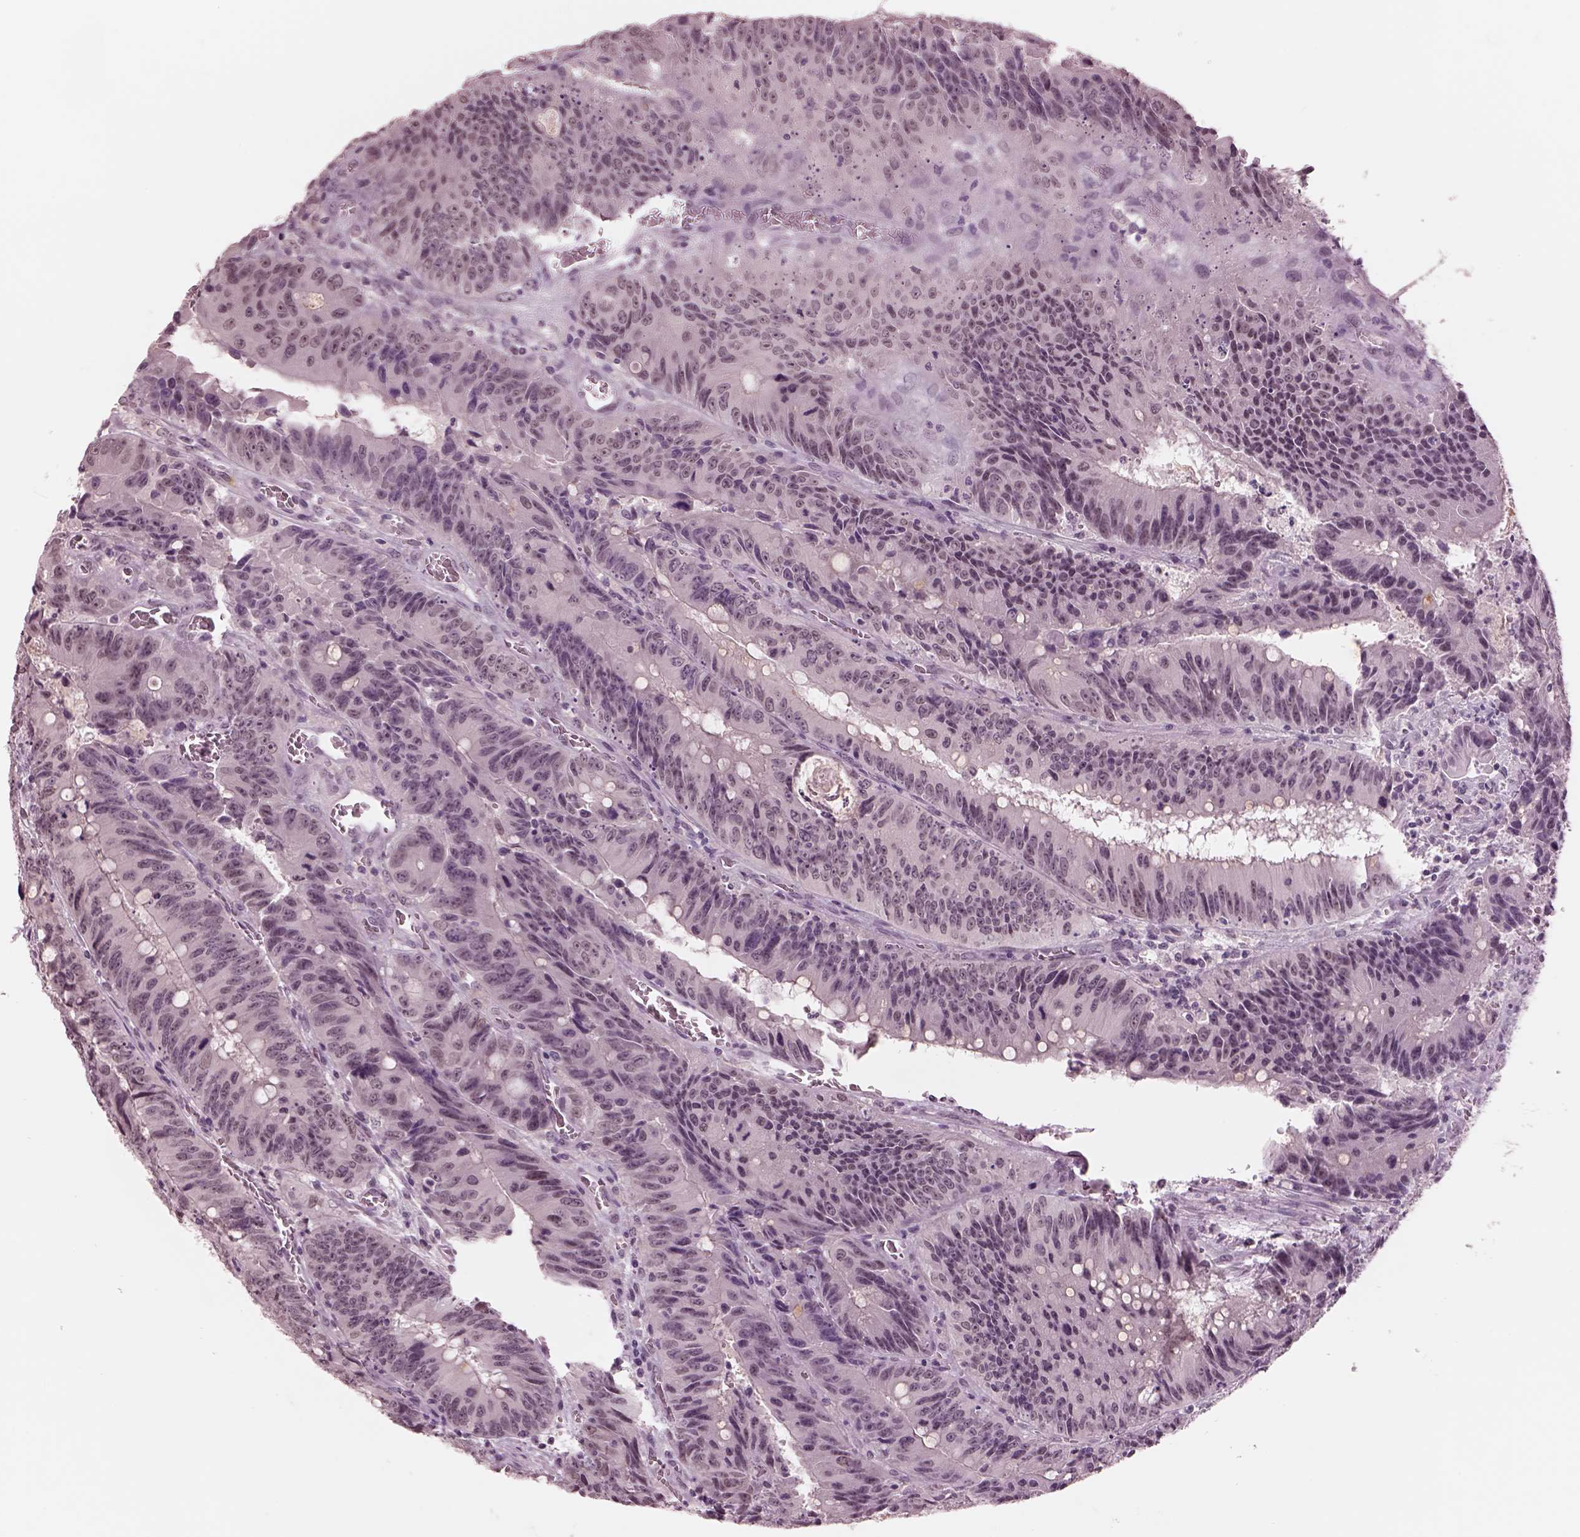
{"staining": {"intensity": "negative", "quantity": "none", "location": "none"}, "tissue": "colorectal cancer", "cell_type": "Tumor cells", "image_type": "cancer", "snomed": [{"axis": "morphology", "description": "Adenocarcinoma, NOS"}, {"axis": "topography", "description": "Rectum"}], "caption": "An image of human colorectal cancer (adenocarcinoma) is negative for staining in tumor cells.", "gene": "GARIN4", "patient": {"sex": "female", "age": 72}}